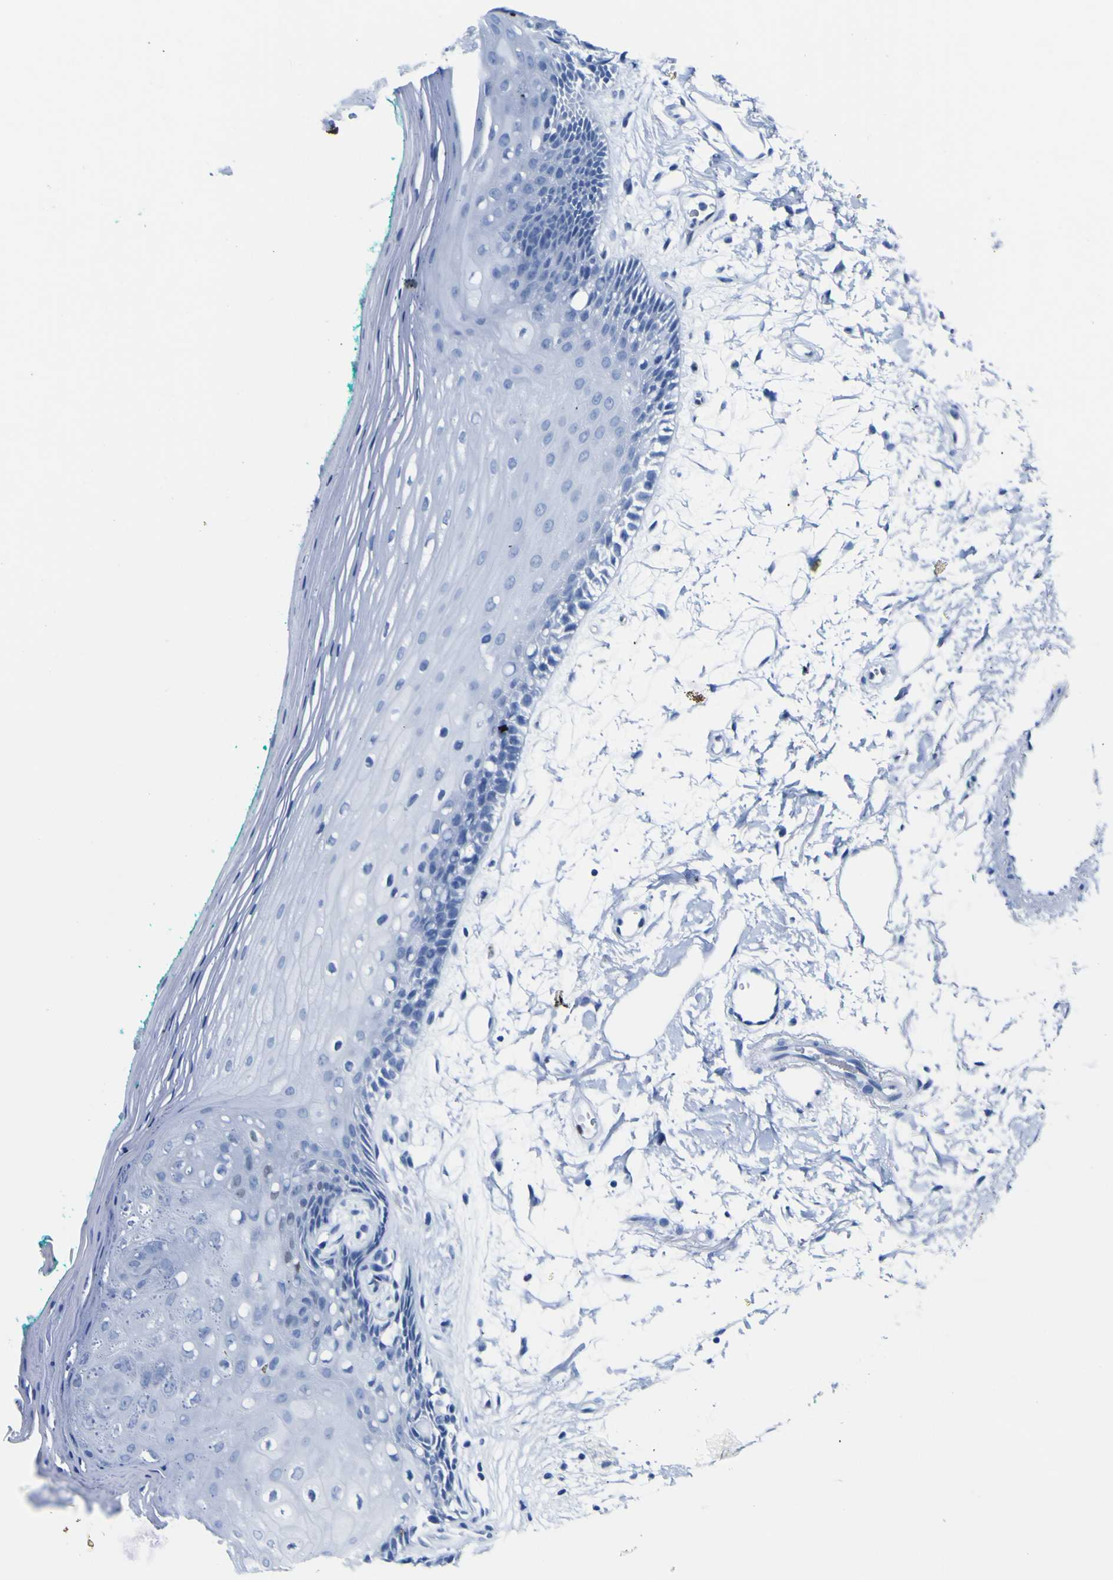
{"staining": {"intensity": "negative", "quantity": "none", "location": "none"}, "tissue": "oral mucosa", "cell_type": "Squamous epithelial cells", "image_type": "normal", "snomed": [{"axis": "morphology", "description": "Normal tissue, NOS"}, {"axis": "topography", "description": "Skeletal muscle"}, {"axis": "topography", "description": "Oral tissue"}, {"axis": "topography", "description": "Peripheral nerve tissue"}], "caption": "The histopathology image demonstrates no staining of squamous epithelial cells in normal oral mucosa.", "gene": "DACH1", "patient": {"sex": "female", "age": 84}}